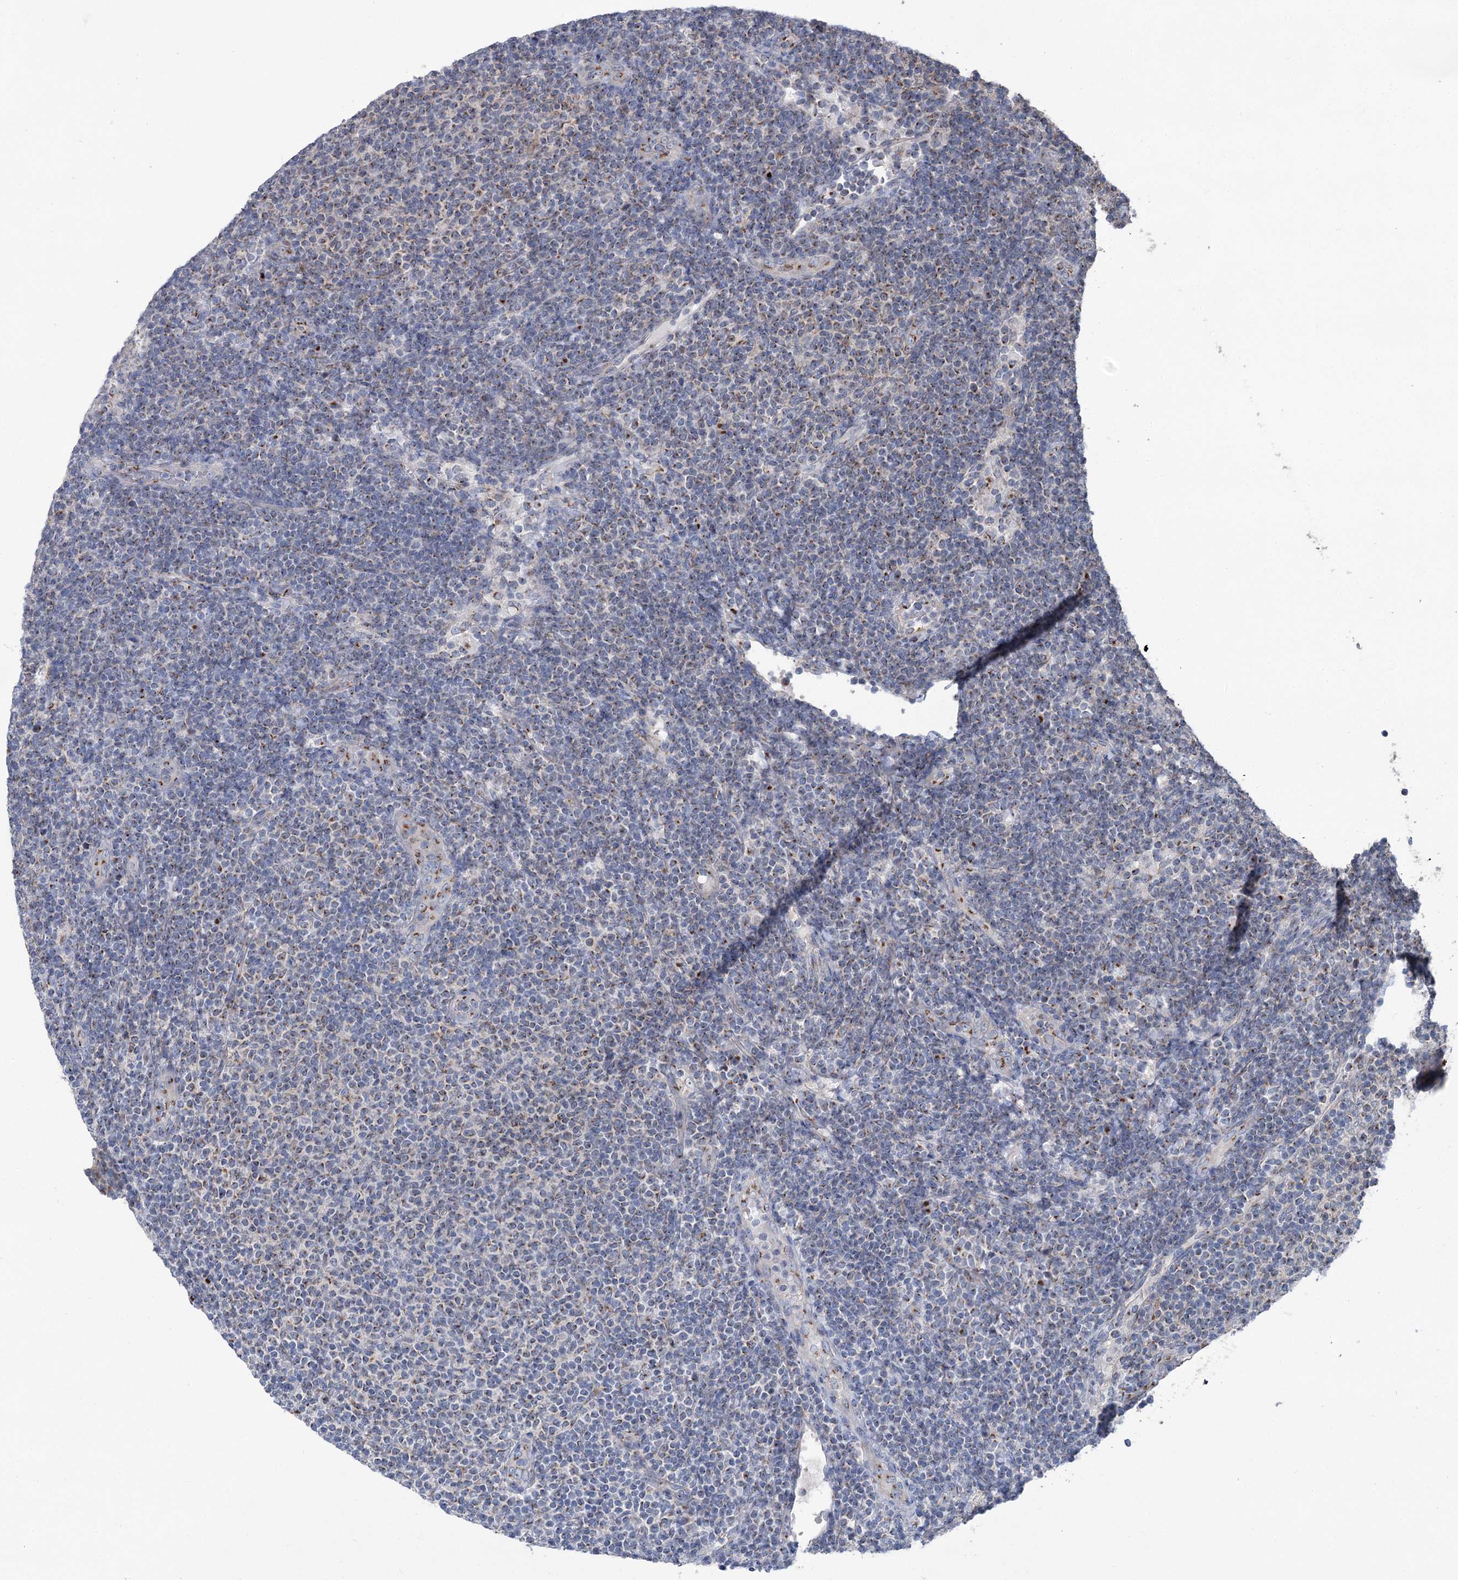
{"staining": {"intensity": "weak", "quantity": "25%-75%", "location": "cytoplasmic/membranous"}, "tissue": "lymphoma", "cell_type": "Tumor cells", "image_type": "cancer", "snomed": [{"axis": "morphology", "description": "Malignant lymphoma, non-Hodgkin's type, Low grade"}, {"axis": "topography", "description": "Lymph node"}], "caption": "A micrograph of human lymphoma stained for a protein demonstrates weak cytoplasmic/membranous brown staining in tumor cells. The staining was performed using DAB (3,3'-diaminobenzidine) to visualize the protein expression in brown, while the nuclei were stained in blue with hematoxylin (Magnification: 20x).", "gene": "ITIH5", "patient": {"sex": "male", "age": 66}}